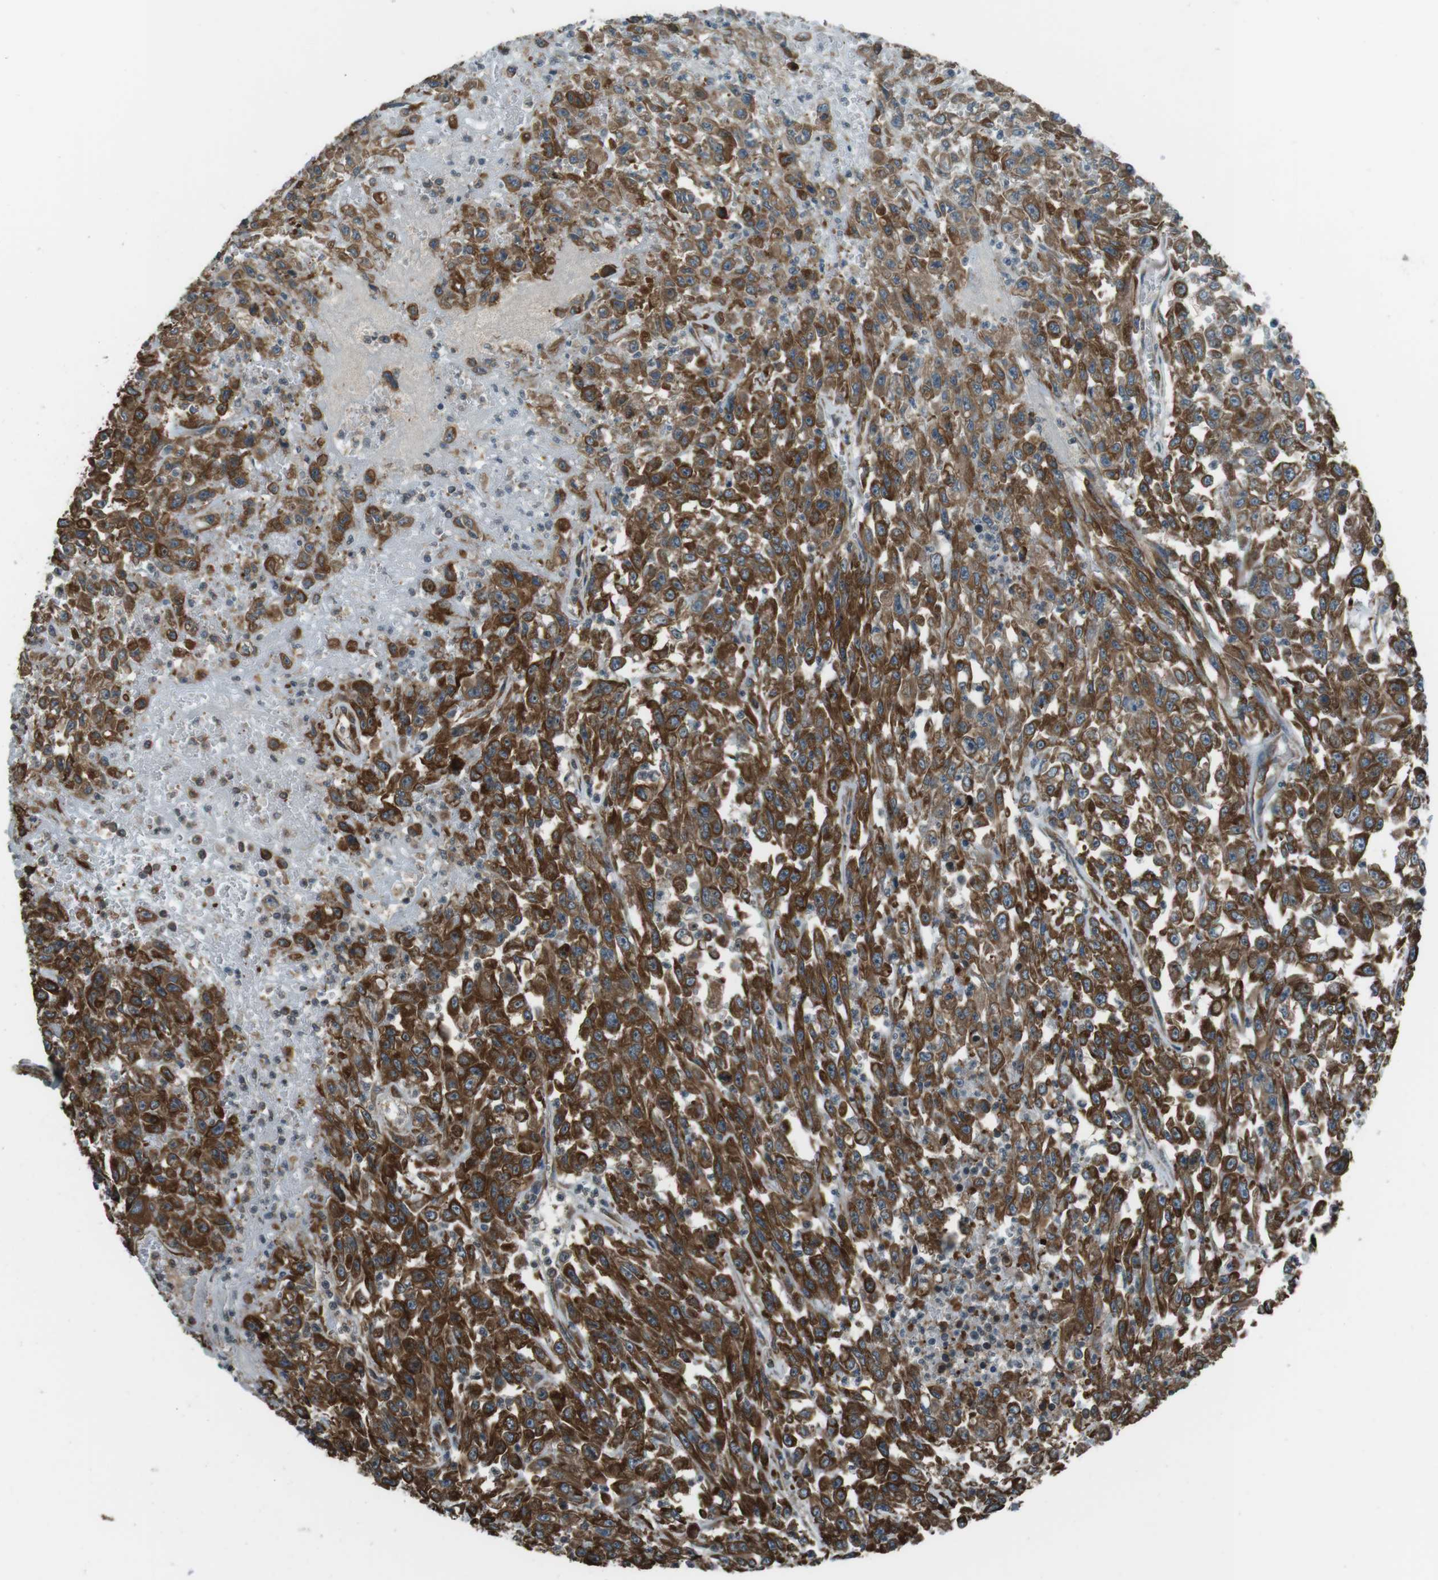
{"staining": {"intensity": "strong", "quantity": "25%-75%", "location": "cytoplasmic/membranous"}, "tissue": "urothelial cancer", "cell_type": "Tumor cells", "image_type": "cancer", "snomed": [{"axis": "morphology", "description": "Urothelial carcinoma, High grade"}, {"axis": "topography", "description": "Urinary bladder"}], "caption": "Urothelial cancer tissue displays strong cytoplasmic/membranous positivity in about 25%-75% of tumor cells, visualized by immunohistochemistry.", "gene": "PA2G4", "patient": {"sex": "male", "age": 46}}